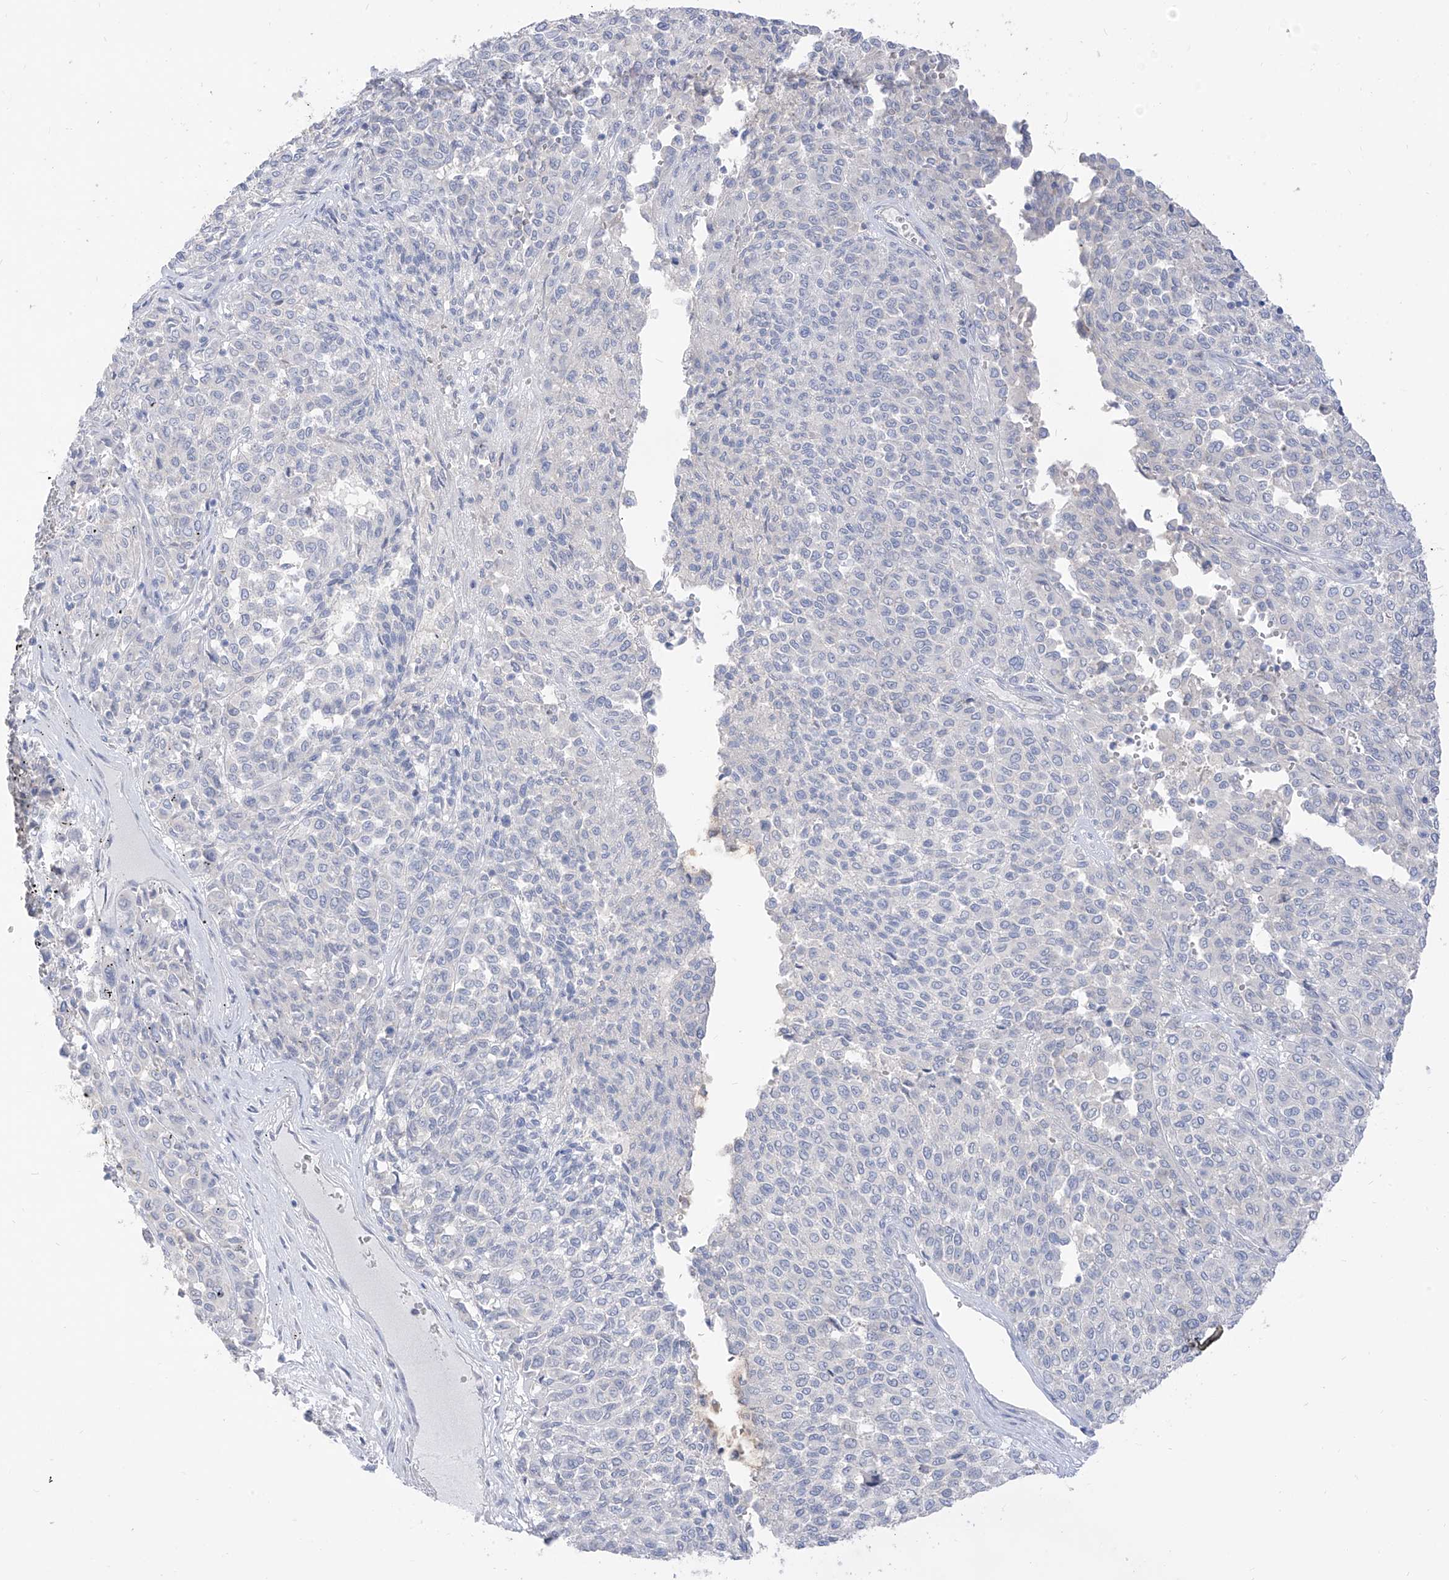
{"staining": {"intensity": "negative", "quantity": "none", "location": "none"}, "tissue": "melanoma", "cell_type": "Tumor cells", "image_type": "cancer", "snomed": [{"axis": "morphology", "description": "Malignant melanoma, Metastatic site"}, {"axis": "topography", "description": "Pancreas"}], "caption": "Immunohistochemistry of malignant melanoma (metastatic site) exhibits no expression in tumor cells. (Brightfield microscopy of DAB immunohistochemistry at high magnification).", "gene": "ARHGEF40", "patient": {"sex": "female", "age": 30}}